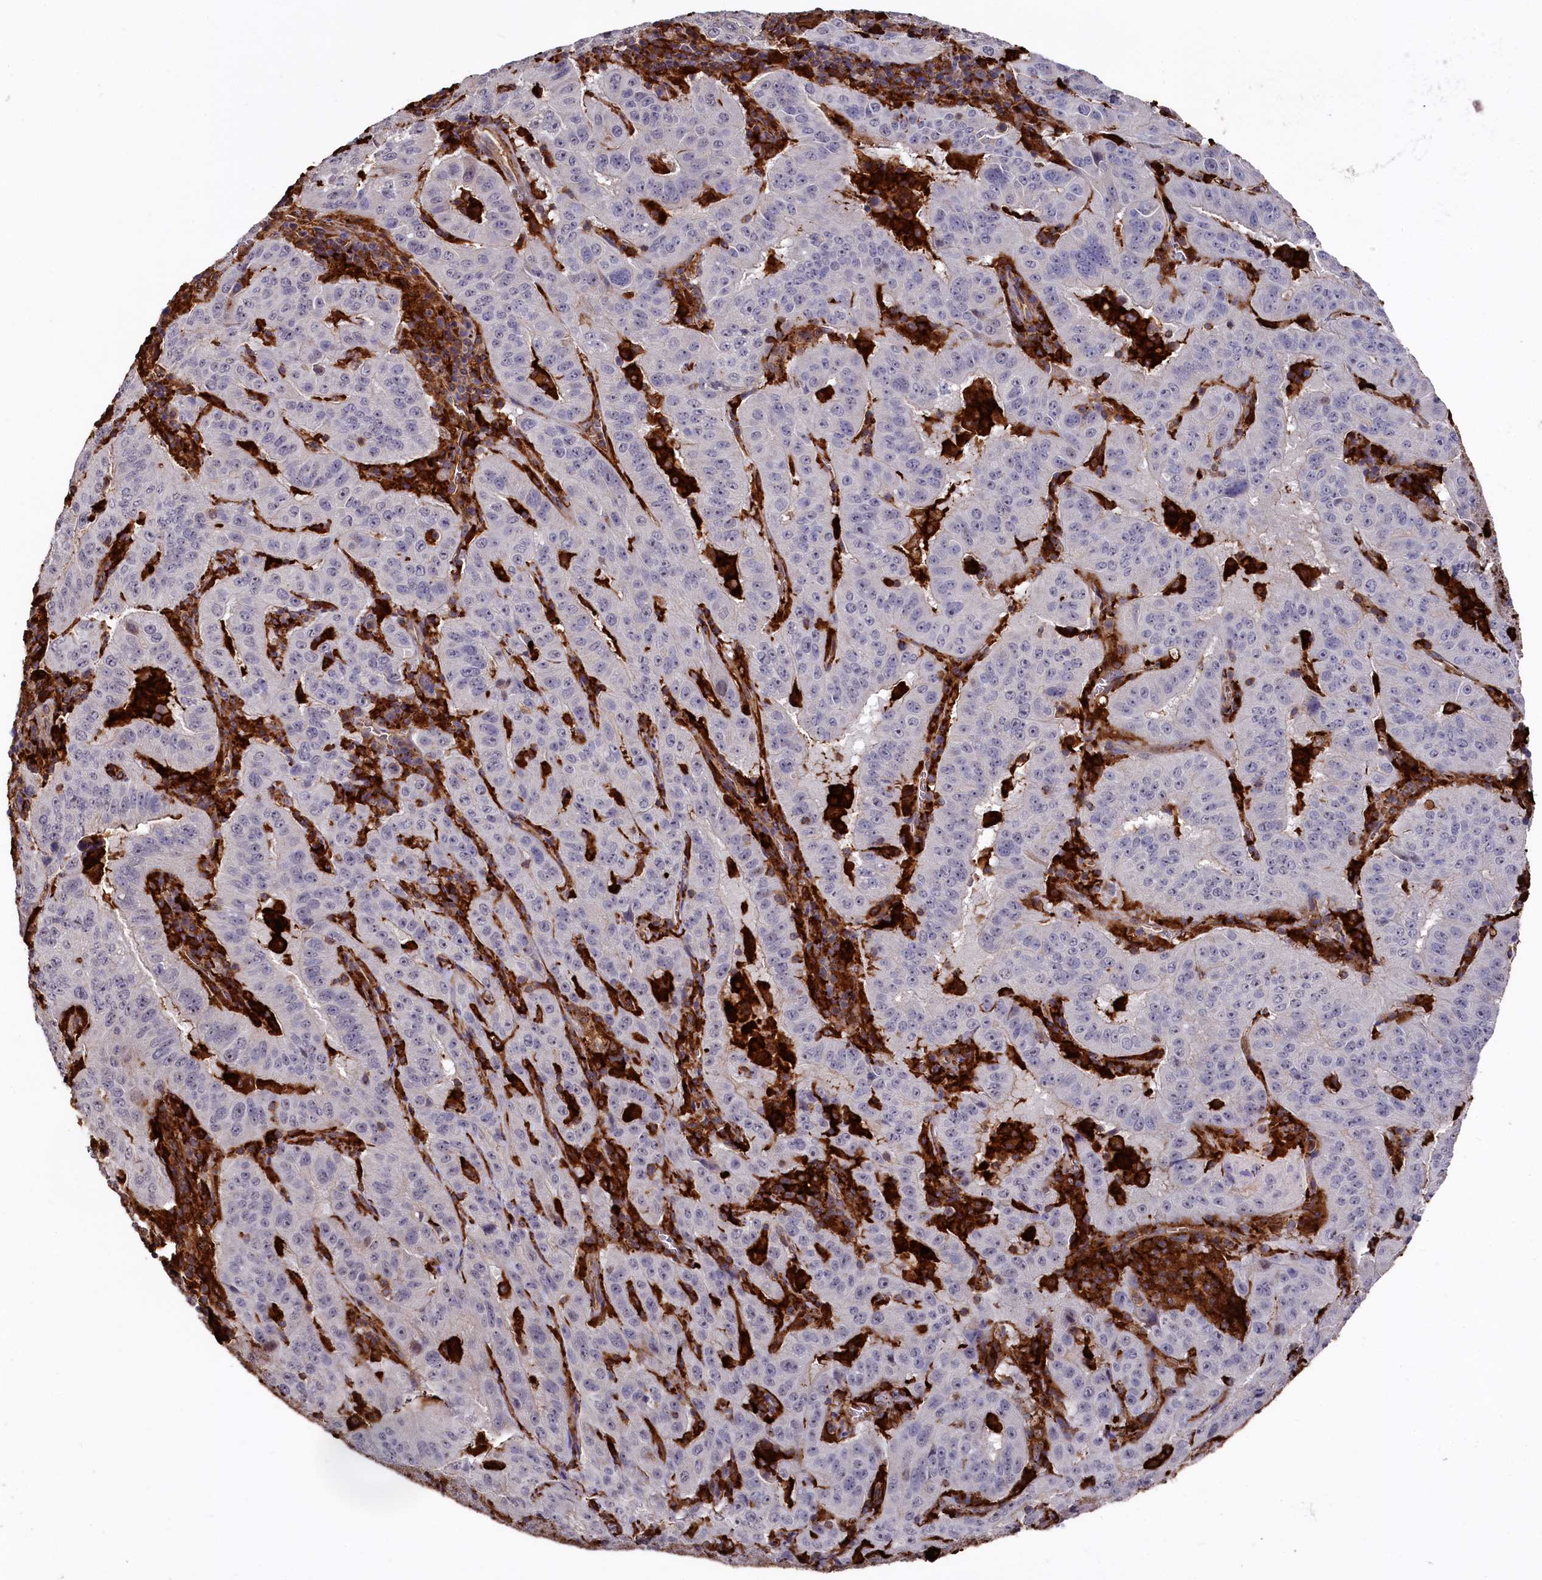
{"staining": {"intensity": "negative", "quantity": "none", "location": "none"}, "tissue": "pancreatic cancer", "cell_type": "Tumor cells", "image_type": "cancer", "snomed": [{"axis": "morphology", "description": "Adenocarcinoma, NOS"}, {"axis": "topography", "description": "Pancreas"}], "caption": "A high-resolution image shows immunohistochemistry (IHC) staining of adenocarcinoma (pancreatic), which demonstrates no significant expression in tumor cells.", "gene": "PLEKHO2", "patient": {"sex": "male", "age": 63}}